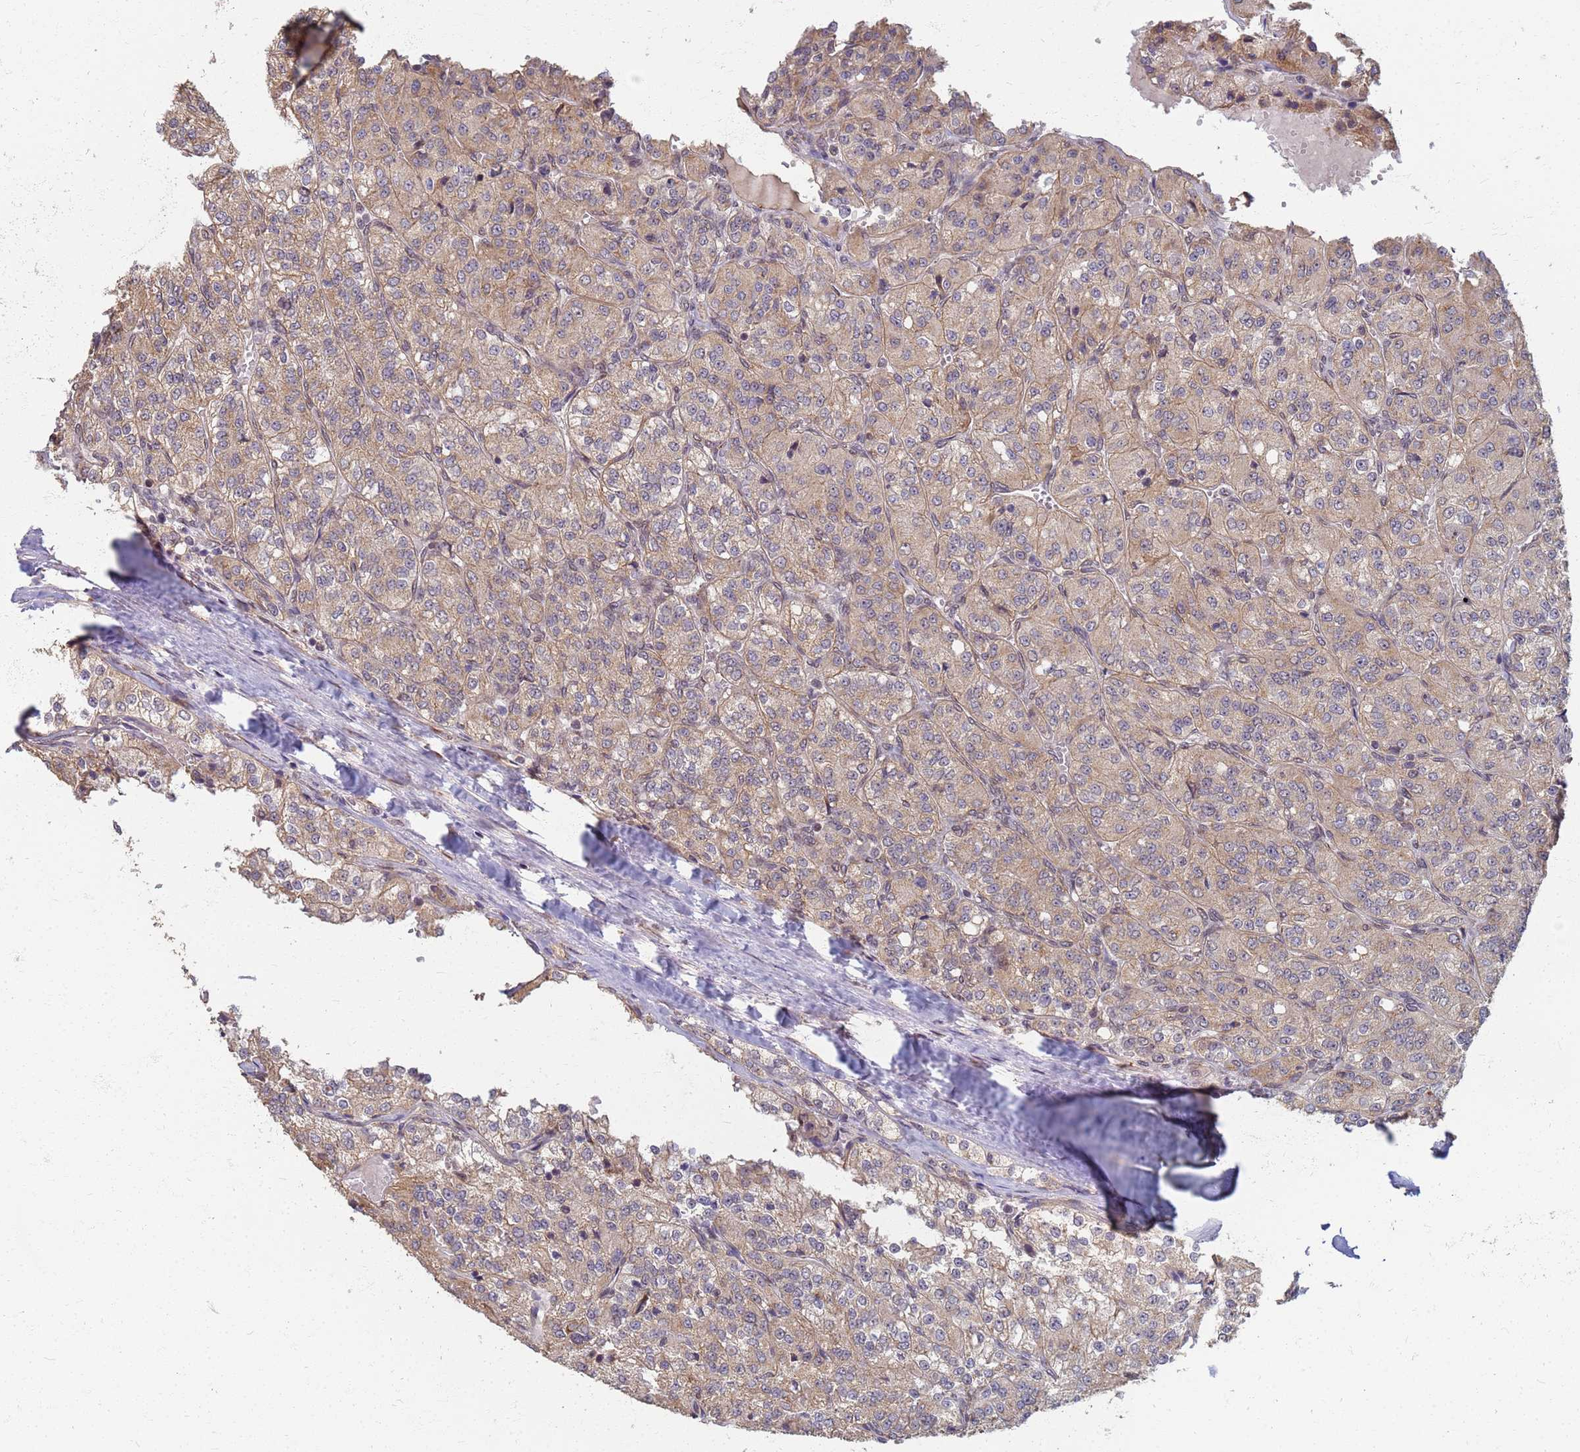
{"staining": {"intensity": "weak", "quantity": ">75%", "location": "cytoplasmic/membranous"}, "tissue": "renal cancer", "cell_type": "Tumor cells", "image_type": "cancer", "snomed": [{"axis": "morphology", "description": "Adenocarcinoma, NOS"}, {"axis": "topography", "description": "Kidney"}], "caption": "Renal cancer (adenocarcinoma) stained with a protein marker reveals weak staining in tumor cells.", "gene": "ITGB4", "patient": {"sex": "female", "age": 63}}